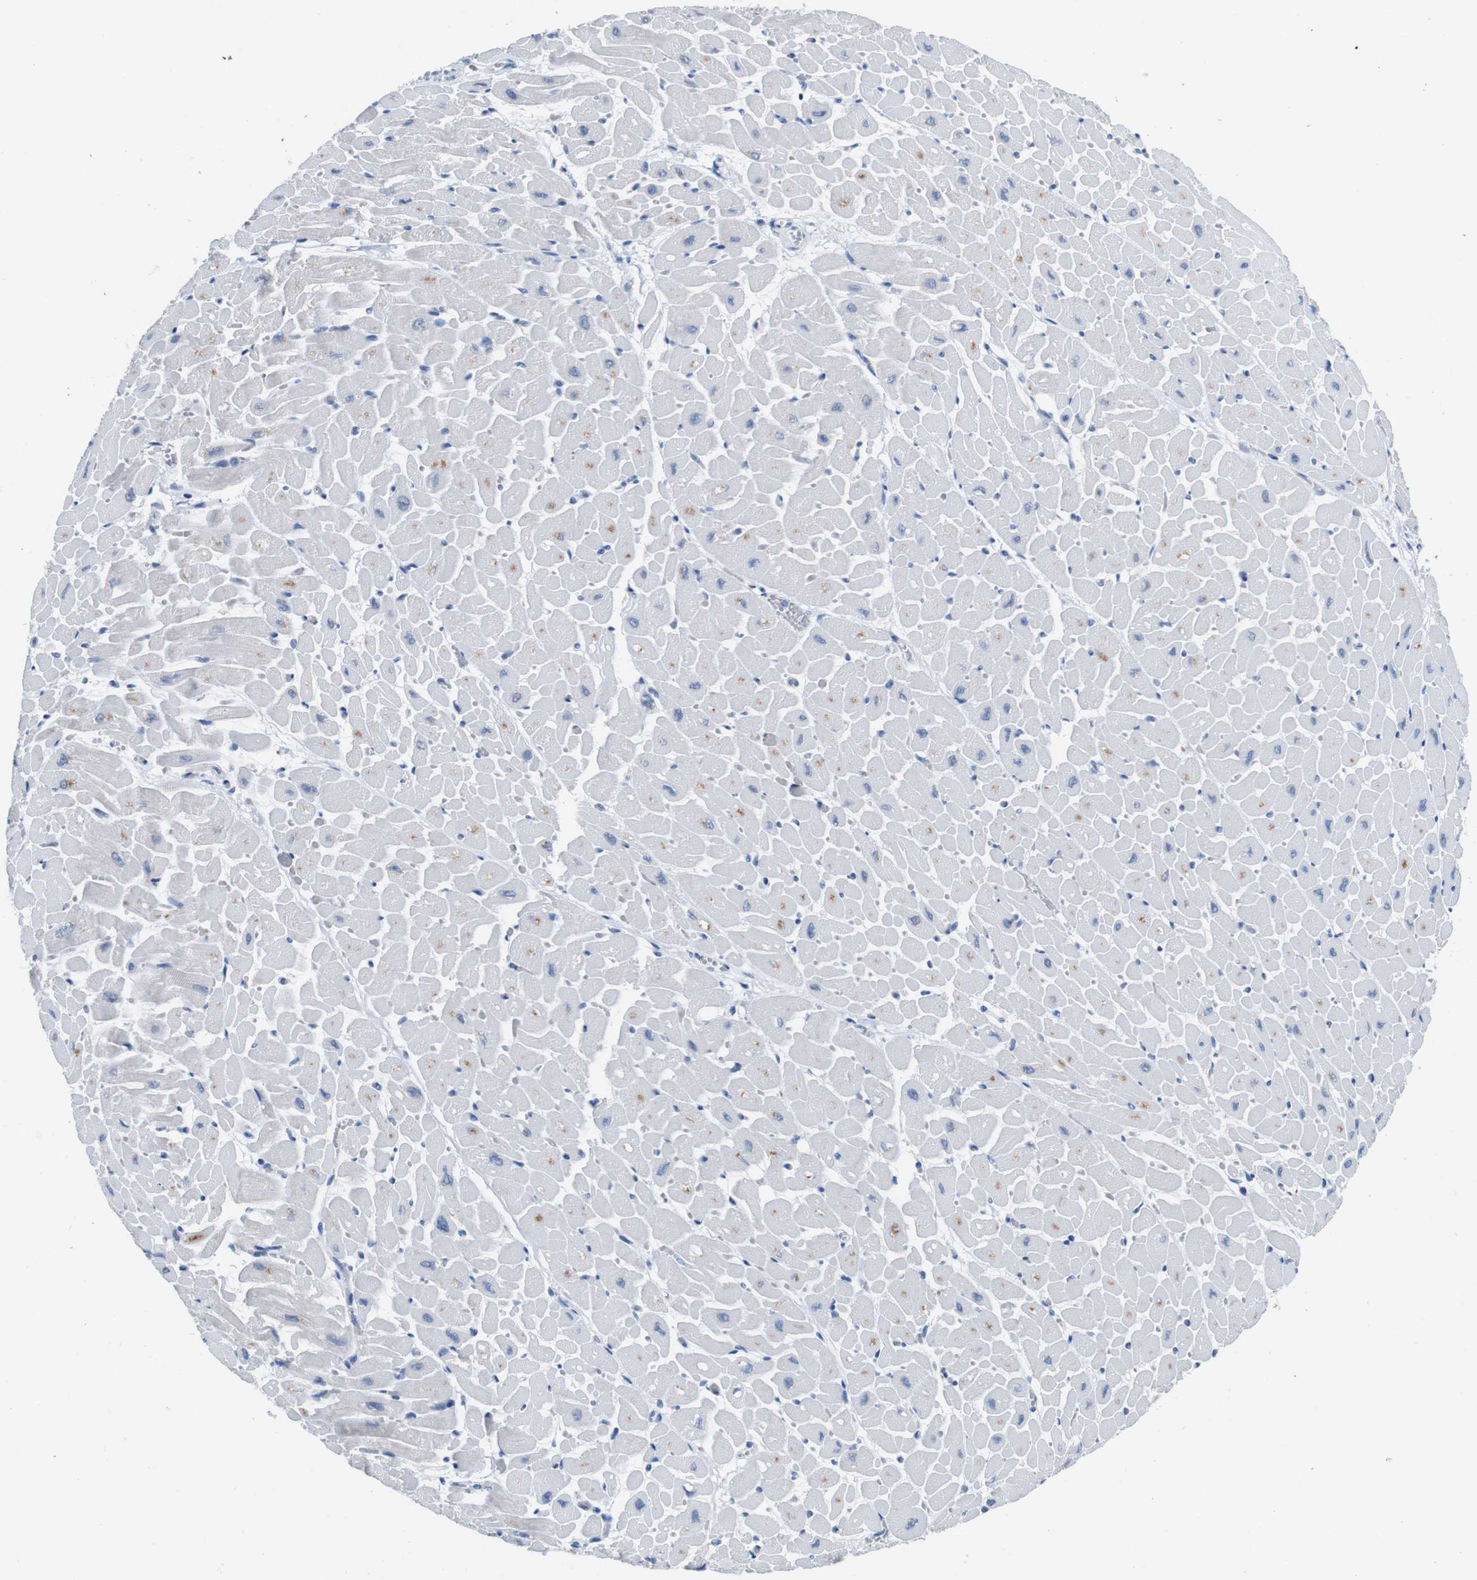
{"staining": {"intensity": "moderate", "quantity": "25%-75%", "location": "cytoplasmic/membranous"}, "tissue": "heart muscle", "cell_type": "Cardiomyocytes", "image_type": "normal", "snomed": [{"axis": "morphology", "description": "Normal tissue, NOS"}, {"axis": "topography", "description": "Heart"}], "caption": "Protein expression analysis of unremarkable heart muscle exhibits moderate cytoplasmic/membranous staining in about 25%-75% of cardiomyocytes. (brown staining indicates protein expression, while blue staining denotes nuclei).", "gene": "SLC2A8", "patient": {"sex": "male", "age": 45}}